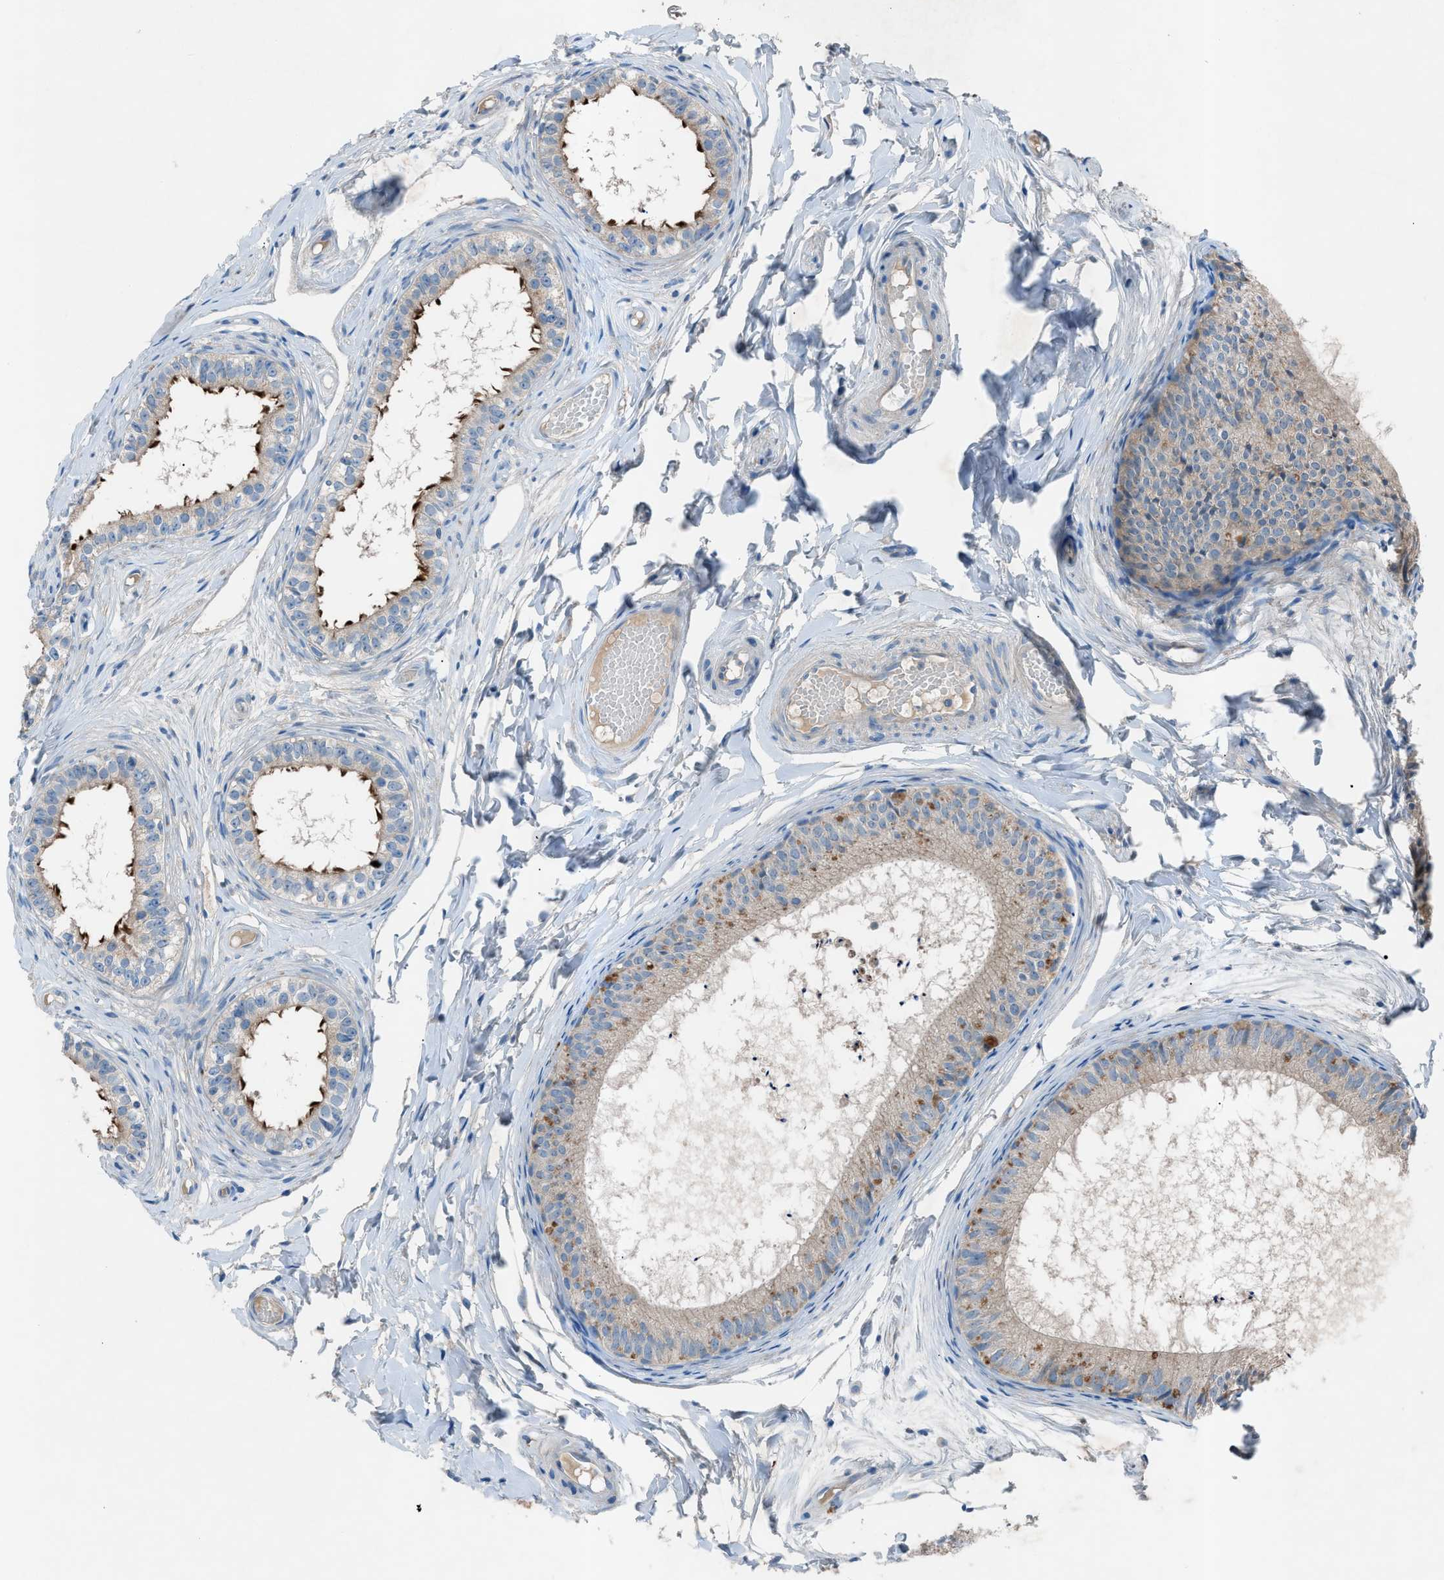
{"staining": {"intensity": "moderate", "quantity": "<25%", "location": "cytoplasmic/membranous"}, "tissue": "epididymis", "cell_type": "Glandular cells", "image_type": "normal", "snomed": [{"axis": "morphology", "description": "Normal tissue, NOS"}, {"axis": "topography", "description": "Epididymis"}], "caption": "Epididymis stained with immunohistochemistry (IHC) displays moderate cytoplasmic/membranous staining in about <25% of glandular cells. (DAB = brown stain, brightfield microscopy at high magnification).", "gene": "C5AR2", "patient": {"sex": "male", "age": 46}}